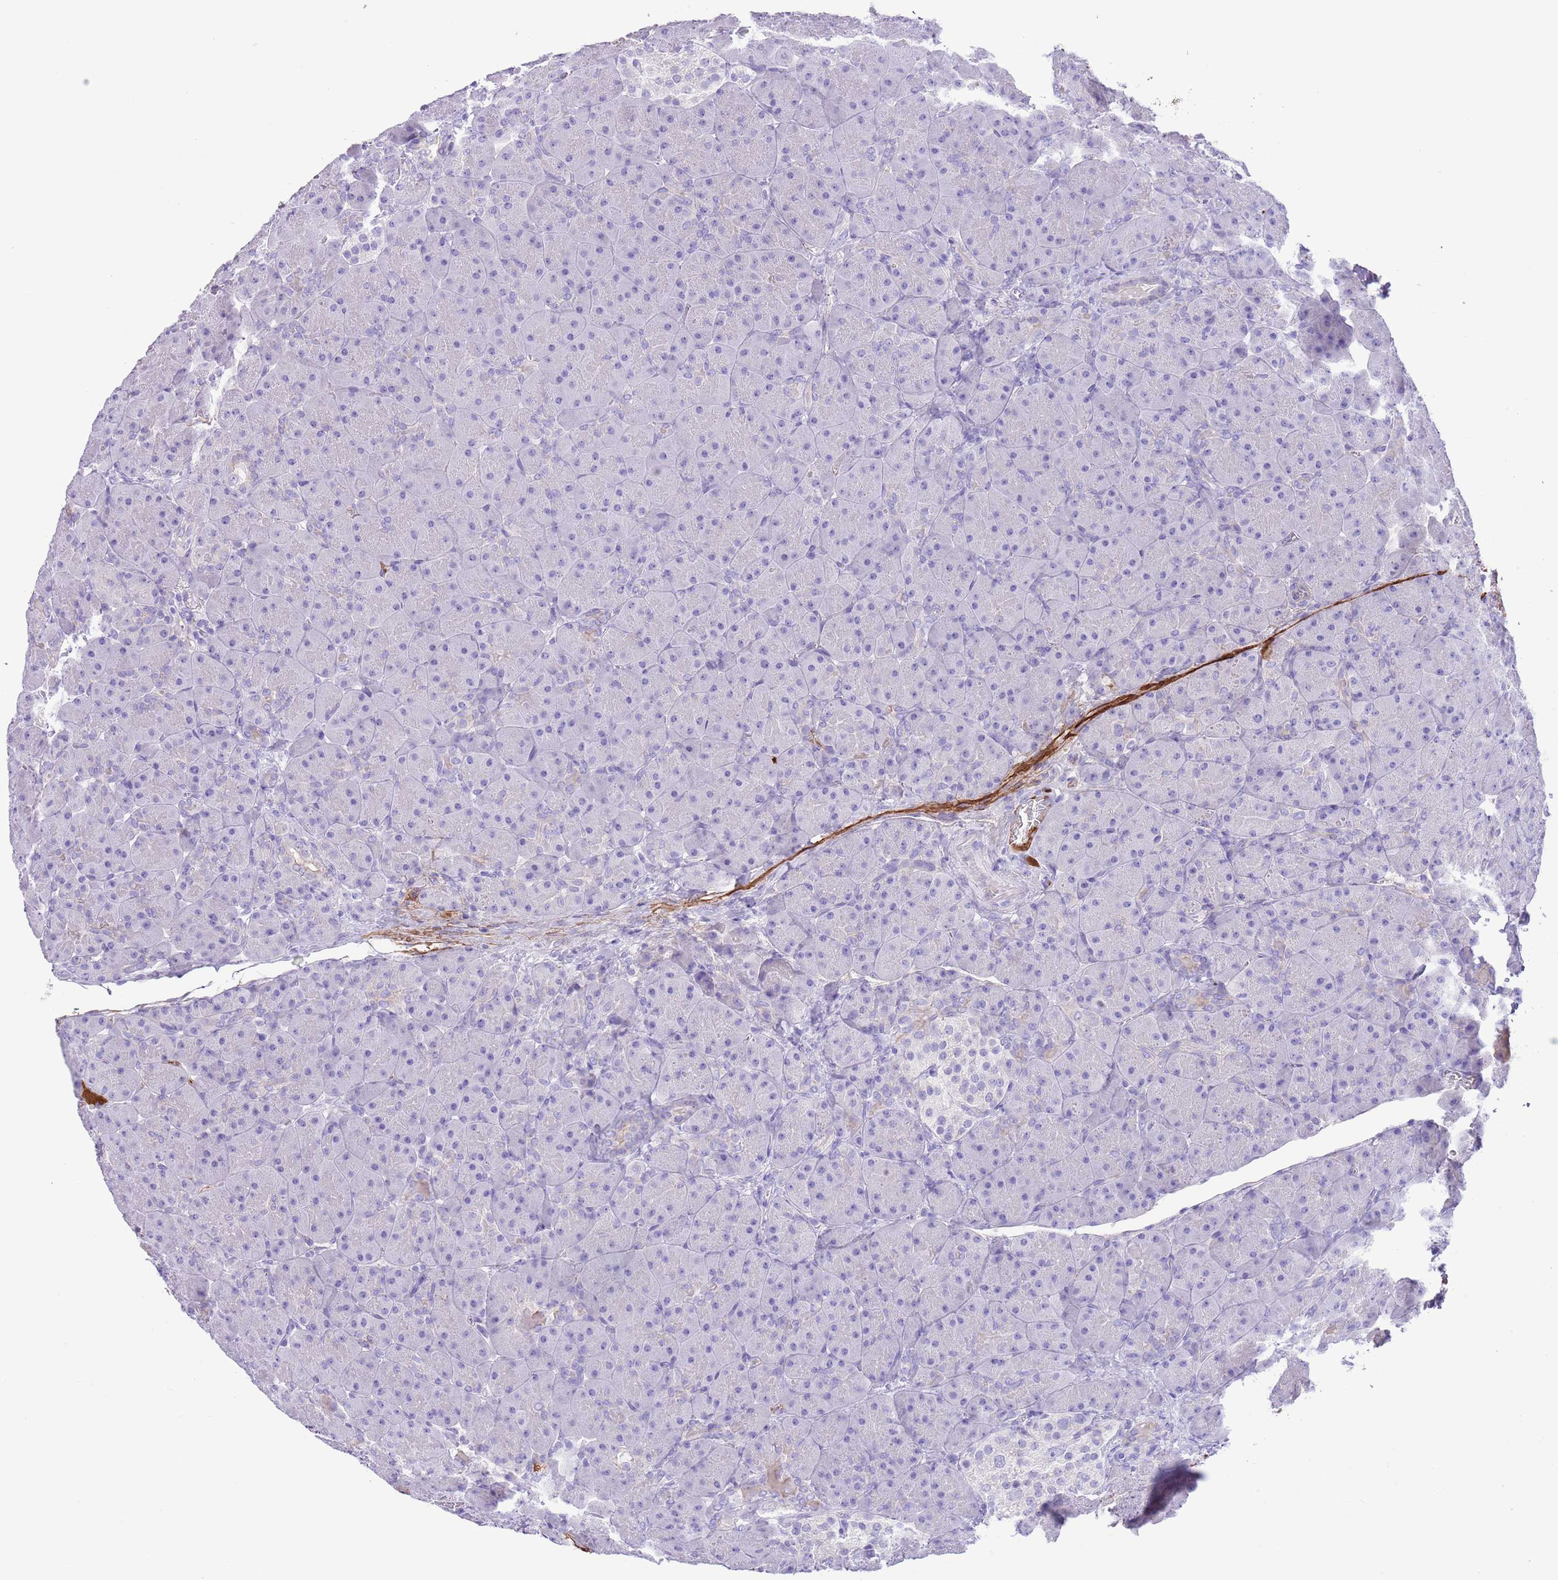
{"staining": {"intensity": "negative", "quantity": "none", "location": "none"}, "tissue": "pancreas", "cell_type": "Exocrine glandular cells", "image_type": "normal", "snomed": [{"axis": "morphology", "description": "Normal tissue, NOS"}, {"axis": "topography", "description": "Pancreas"}], "caption": "The histopathology image exhibits no staining of exocrine glandular cells in normal pancreas.", "gene": "IGF1", "patient": {"sex": "male", "age": 66}}